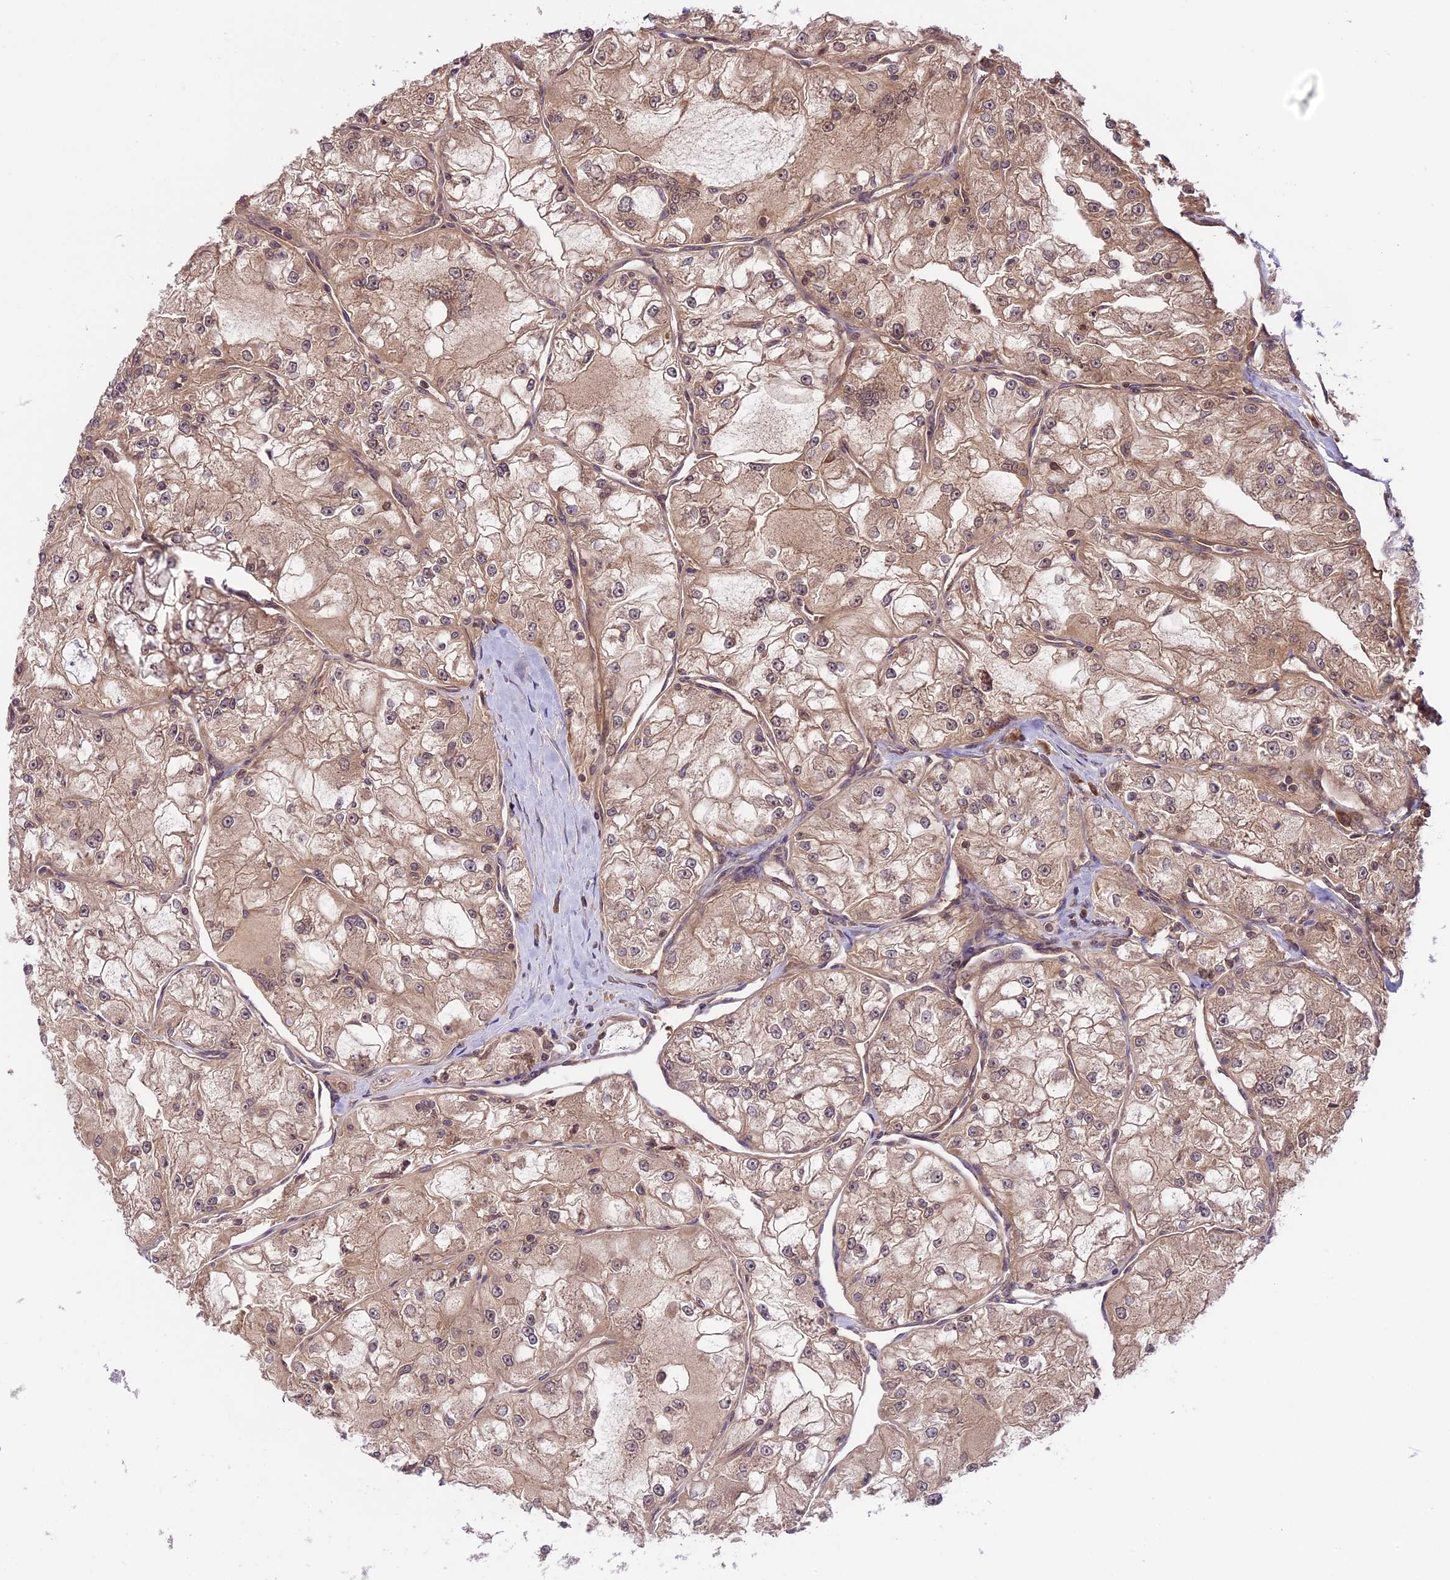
{"staining": {"intensity": "weak", "quantity": "25%-75%", "location": "cytoplasmic/membranous"}, "tissue": "renal cancer", "cell_type": "Tumor cells", "image_type": "cancer", "snomed": [{"axis": "morphology", "description": "Adenocarcinoma, NOS"}, {"axis": "topography", "description": "Kidney"}], "caption": "Tumor cells display low levels of weak cytoplasmic/membranous positivity in approximately 25%-75% of cells in human renal cancer.", "gene": "COX17", "patient": {"sex": "female", "age": 72}}